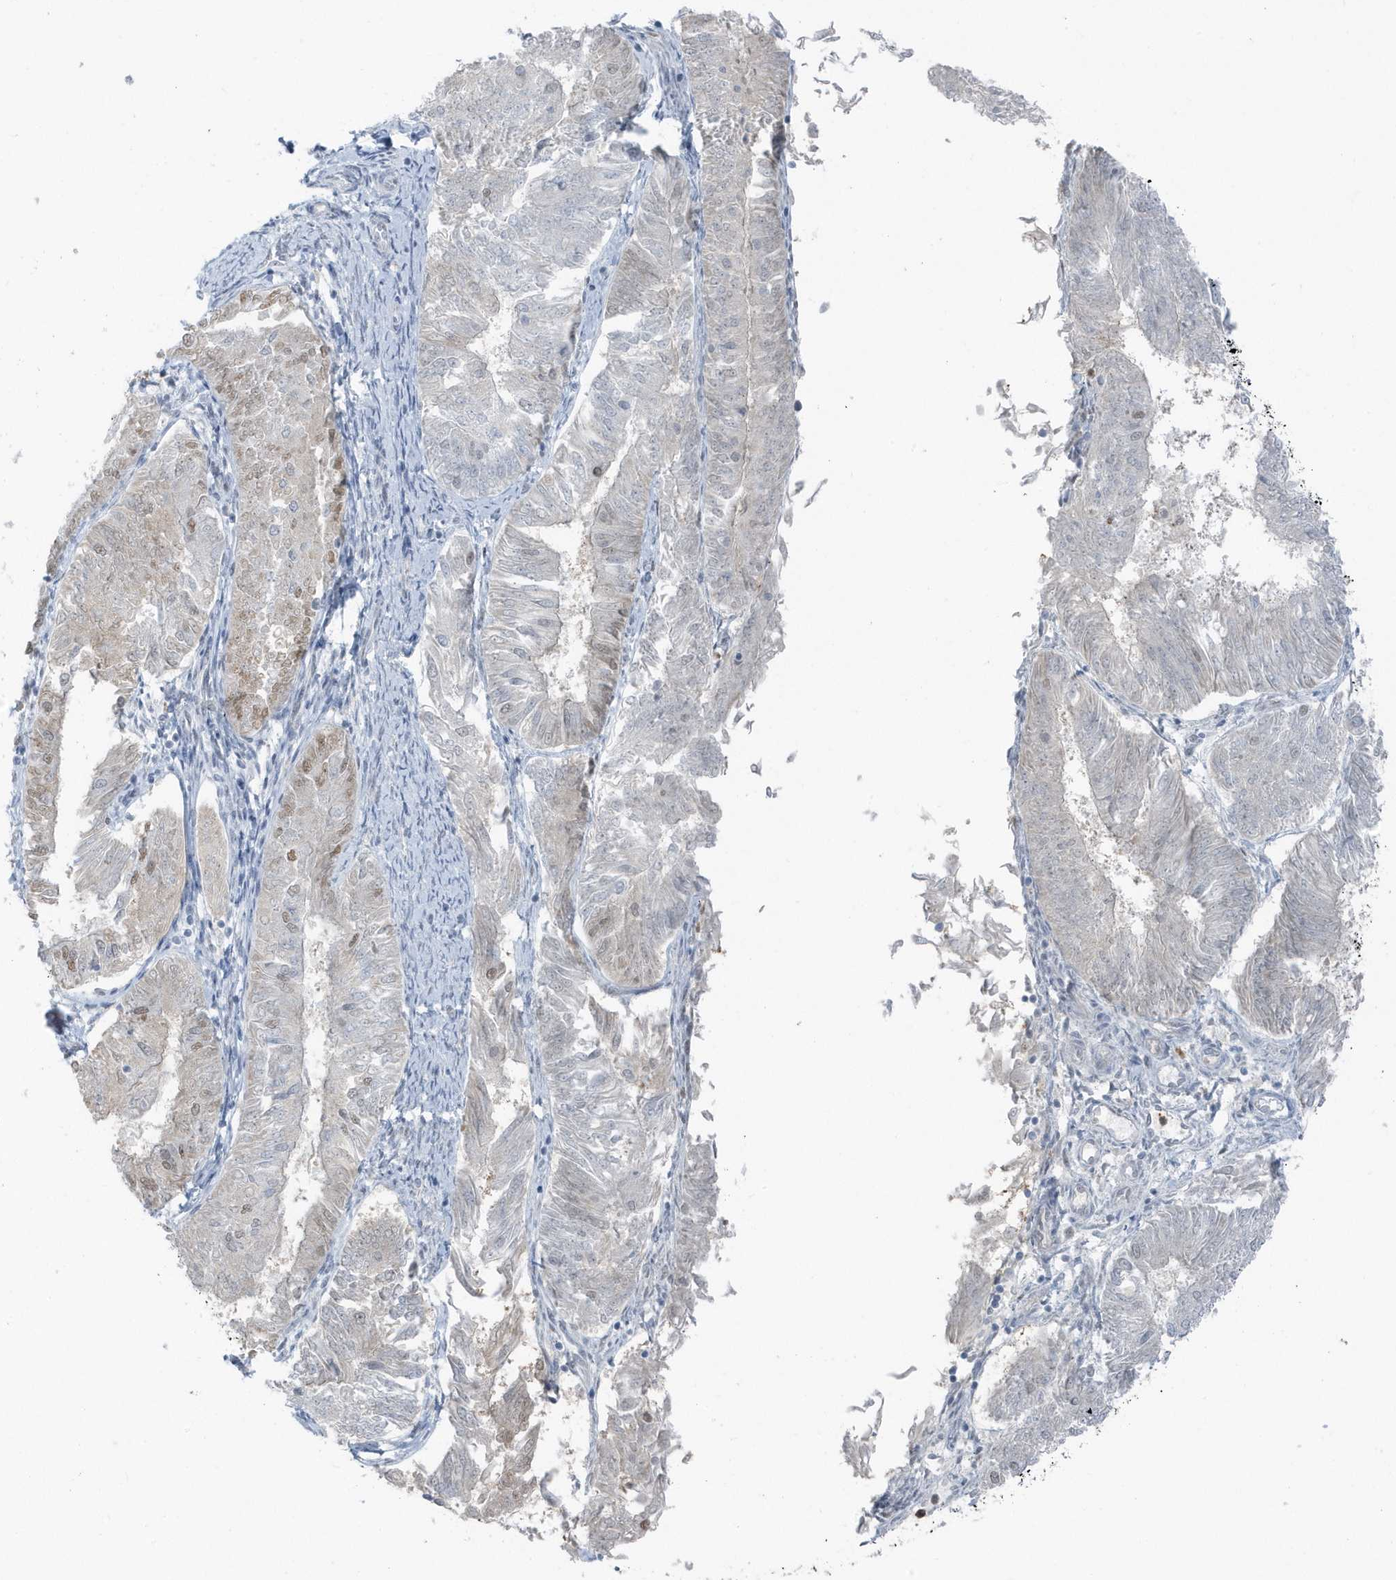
{"staining": {"intensity": "negative", "quantity": "none", "location": "none"}, "tissue": "endometrial cancer", "cell_type": "Tumor cells", "image_type": "cancer", "snomed": [{"axis": "morphology", "description": "Adenocarcinoma, NOS"}, {"axis": "topography", "description": "Endometrium"}], "caption": "Endometrial cancer (adenocarcinoma) stained for a protein using immunohistochemistry shows no positivity tumor cells.", "gene": "SMIM34", "patient": {"sex": "female", "age": 58}}